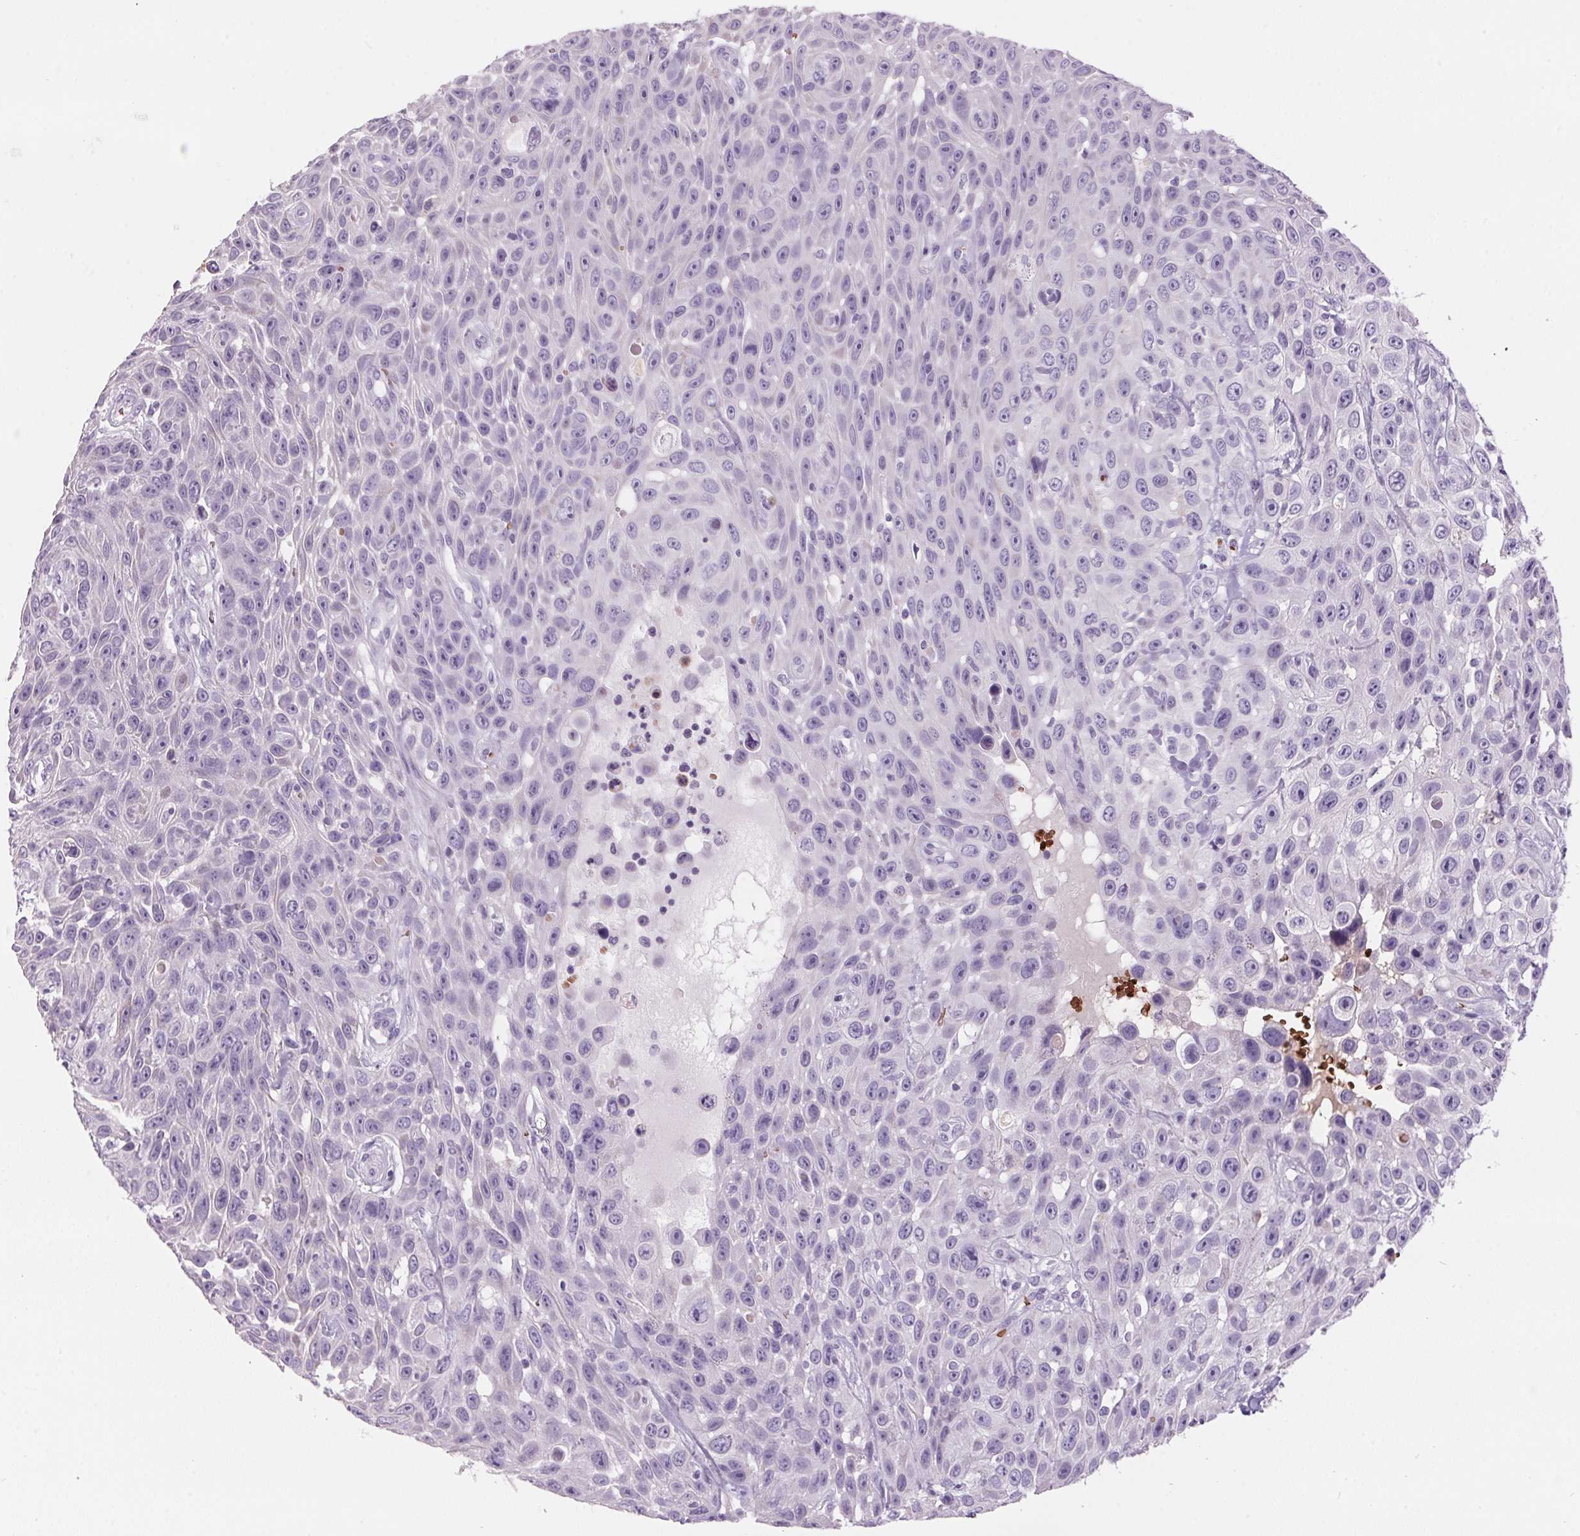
{"staining": {"intensity": "negative", "quantity": "none", "location": "none"}, "tissue": "skin cancer", "cell_type": "Tumor cells", "image_type": "cancer", "snomed": [{"axis": "morphology", "description": "Squamous cell carcinoma, NOS"}, {"axis": "topography", "description": "Skin"}], "caption": "There is no significant expression in tumor cells of squamous cell carcinoma (skin).", "gene": "HBQ1", "patient": {"sex": "male", "age": 82}}